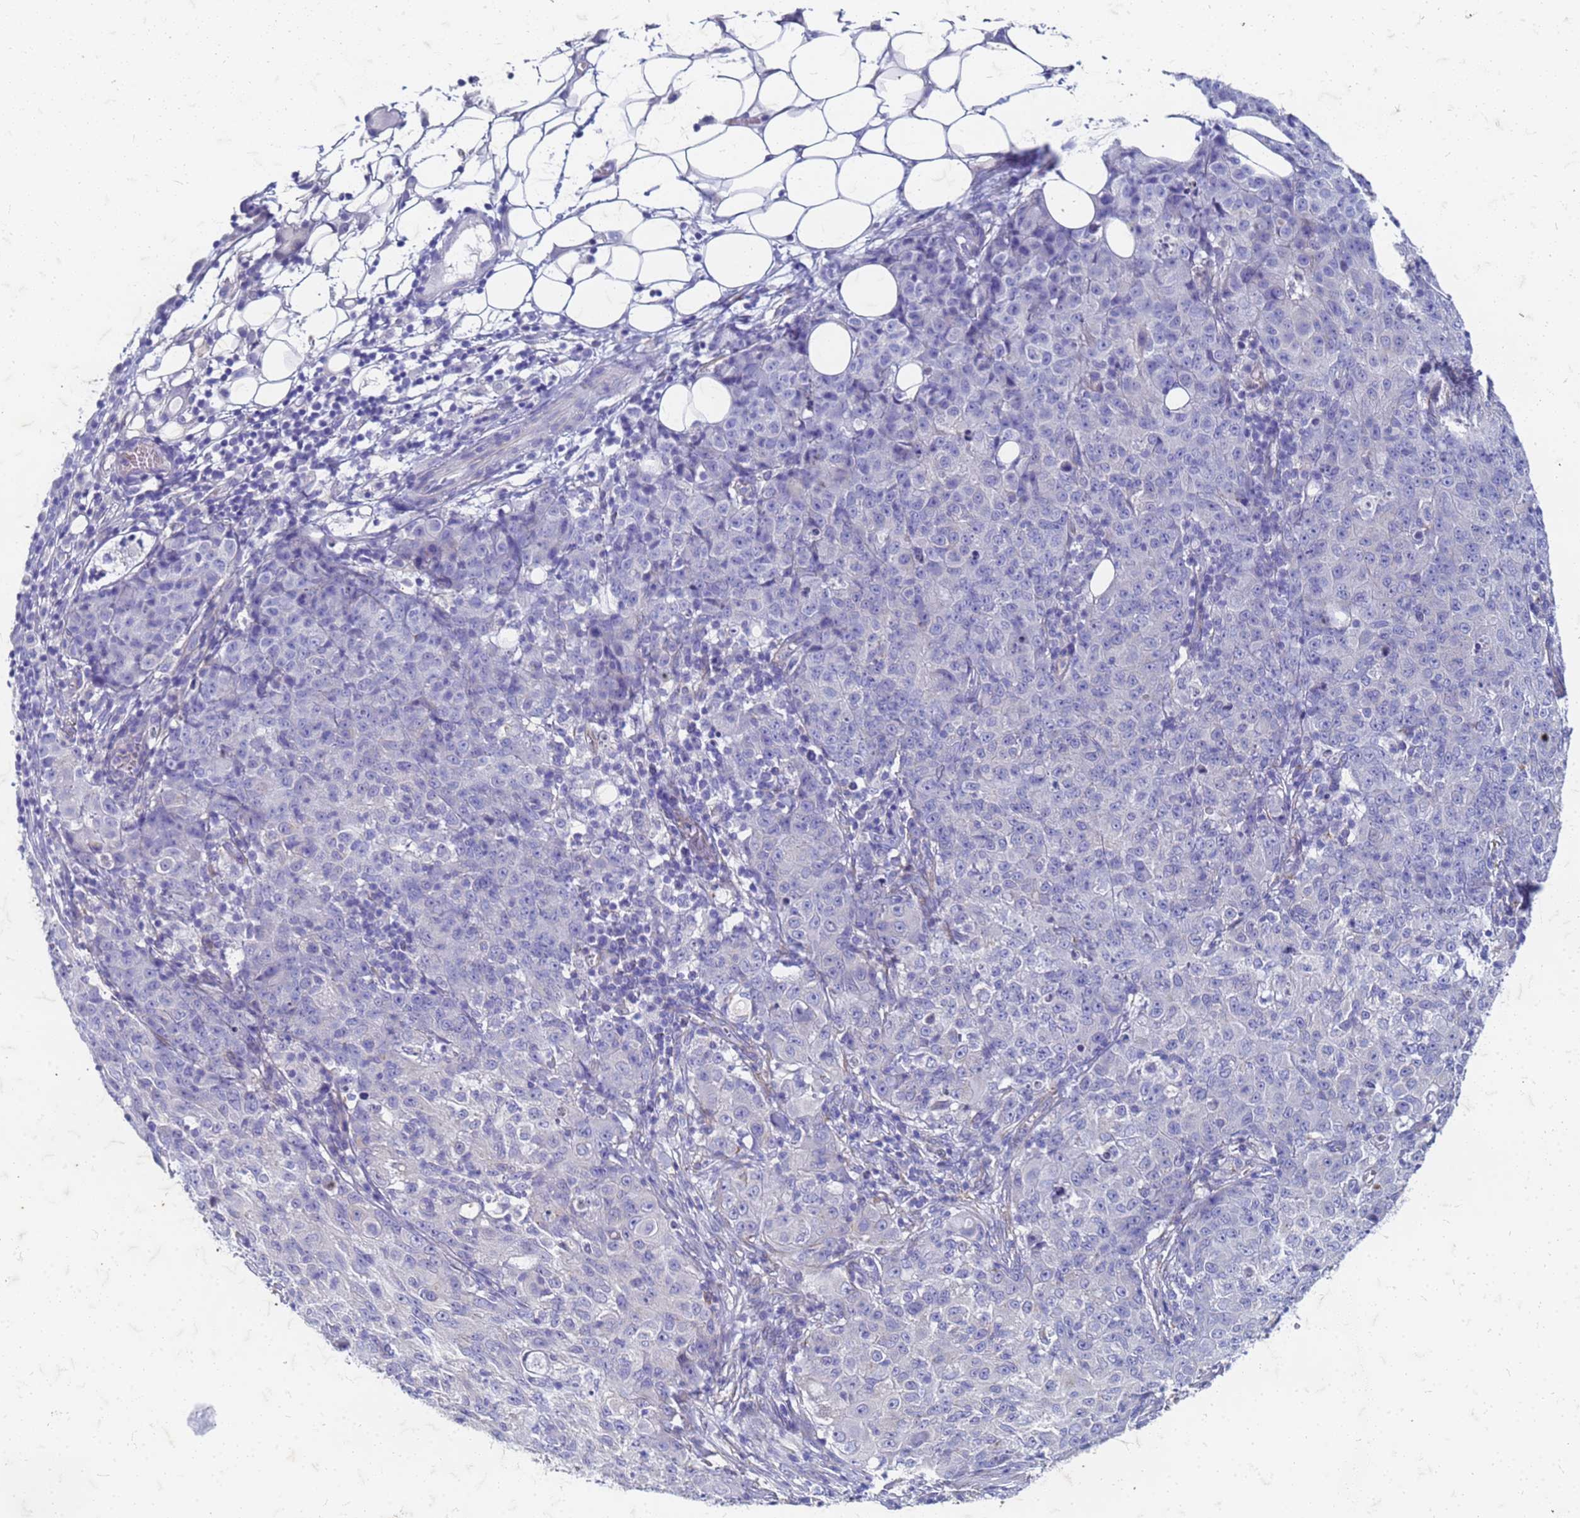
{"staining": {"intensity": "negative", "quantity": "none", "location": "none"}, "tissue": "ovarian cancer", "cell_type": "Tumor cells", "image_type": "cancer", "snomed": [{"axis": "morphology", "description": "Carcinoma, endometroid"}, {"axis": "topography", "description": "Ovary"}], "caption": "Ovarian cancer stained for a protein using immunohistochemistry shows no staining tumor cells.", "gene": "TRIM64B", "patient": {"sex": "female", "age": 42}}